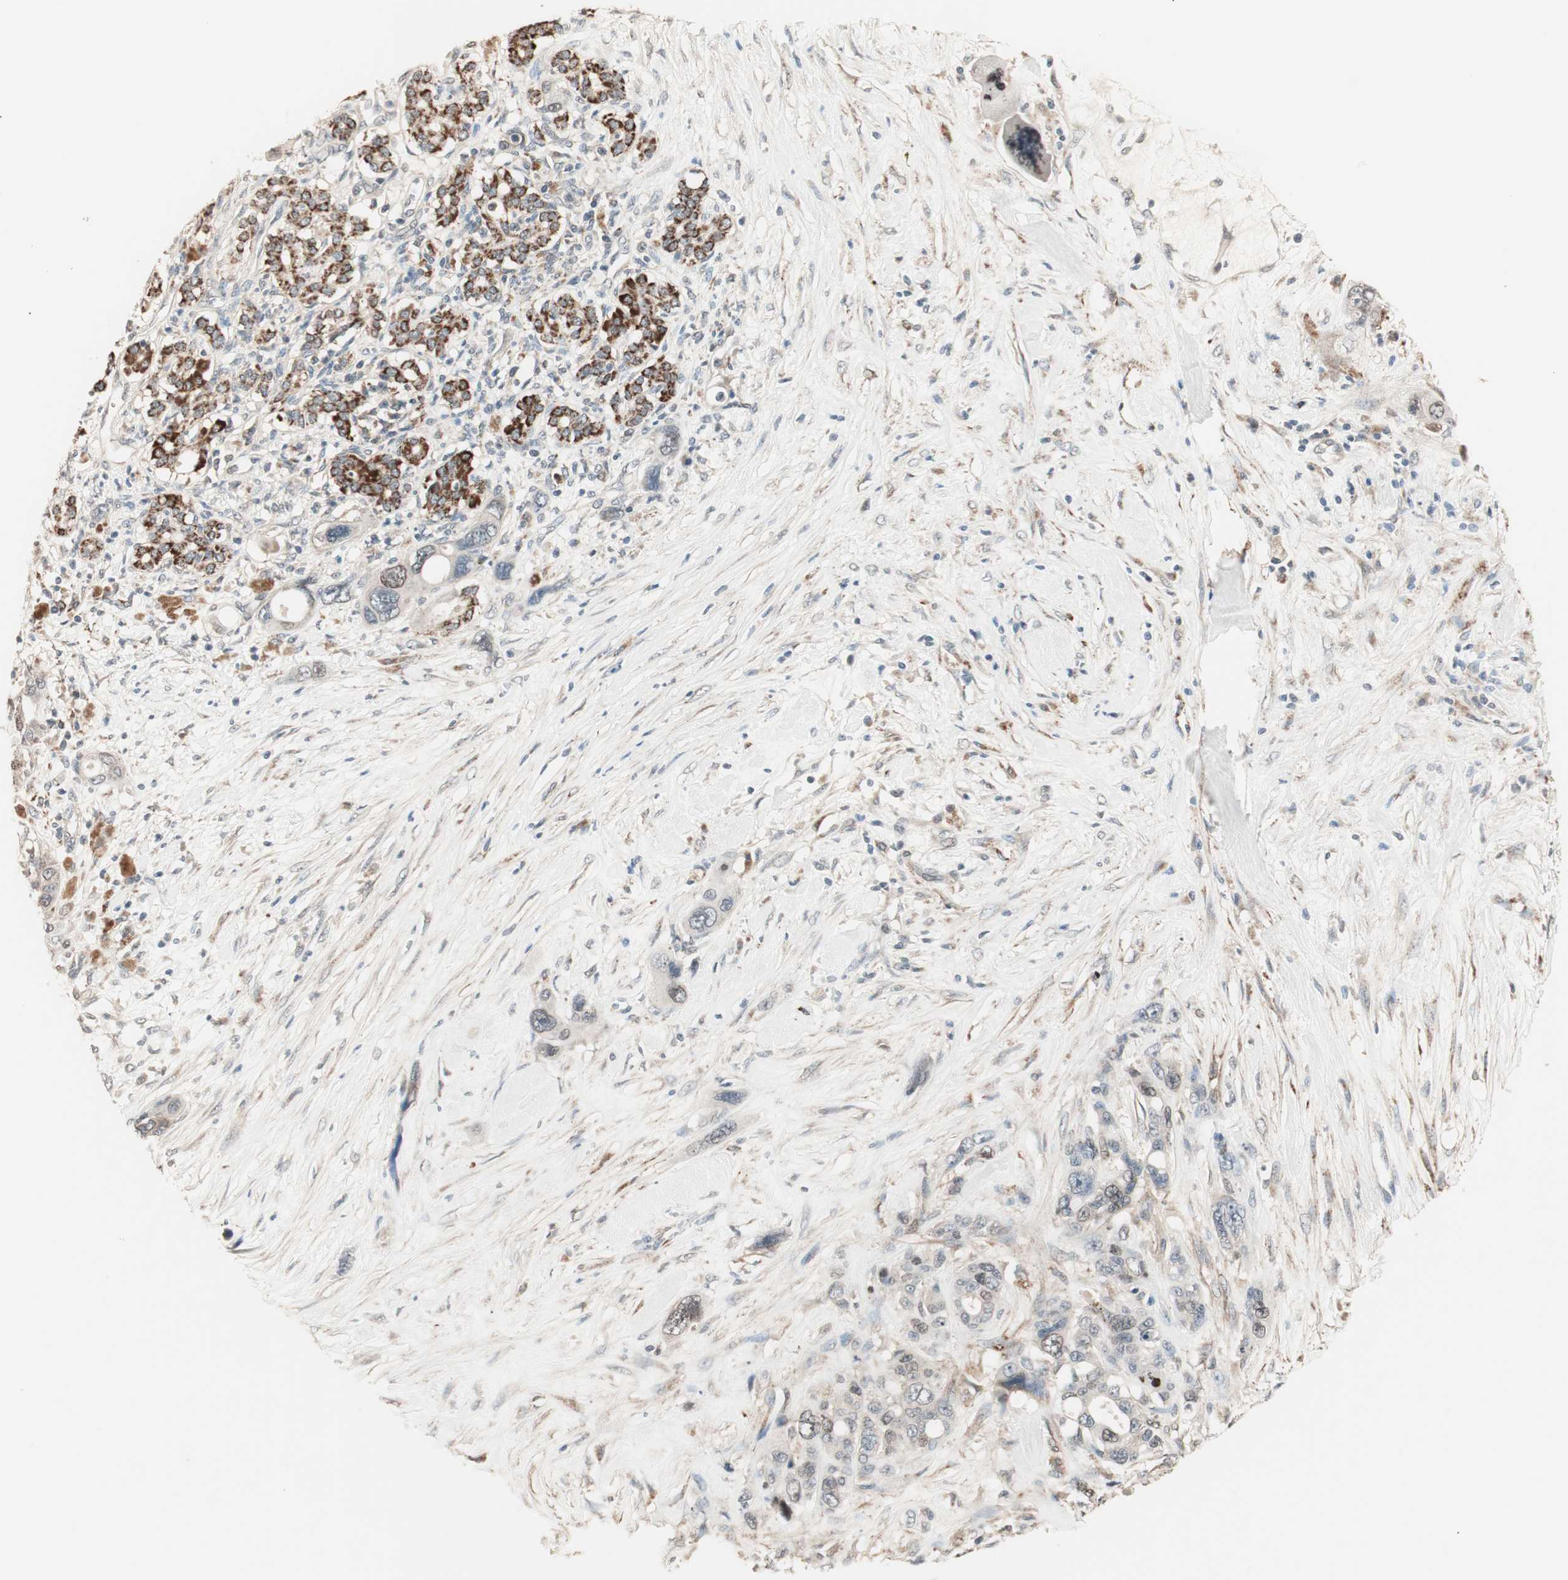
{"staining": {"intensity": "weak", "quantity": "25%-75%", "location": "cytoplasmic/membranous,nuclear"}, "tissue": "pancreatic cancer", "cell_type": "Tumor cells", "image_type": "cancer", "snomed": [{"axis": "morphology", "description": "Adenocarcinoma, NOS"}, {"axis": "topography", "description": "Pancreas"}], "caption": "IHC of adenocarcinoma (pancreatic) displays low levels of weak cytoplasmic/membranous and nuclear staining in approximately 25%-75% of tumor cells.", "gene": "NFRKB", "patient": {"sex": "male", "age": 46}}